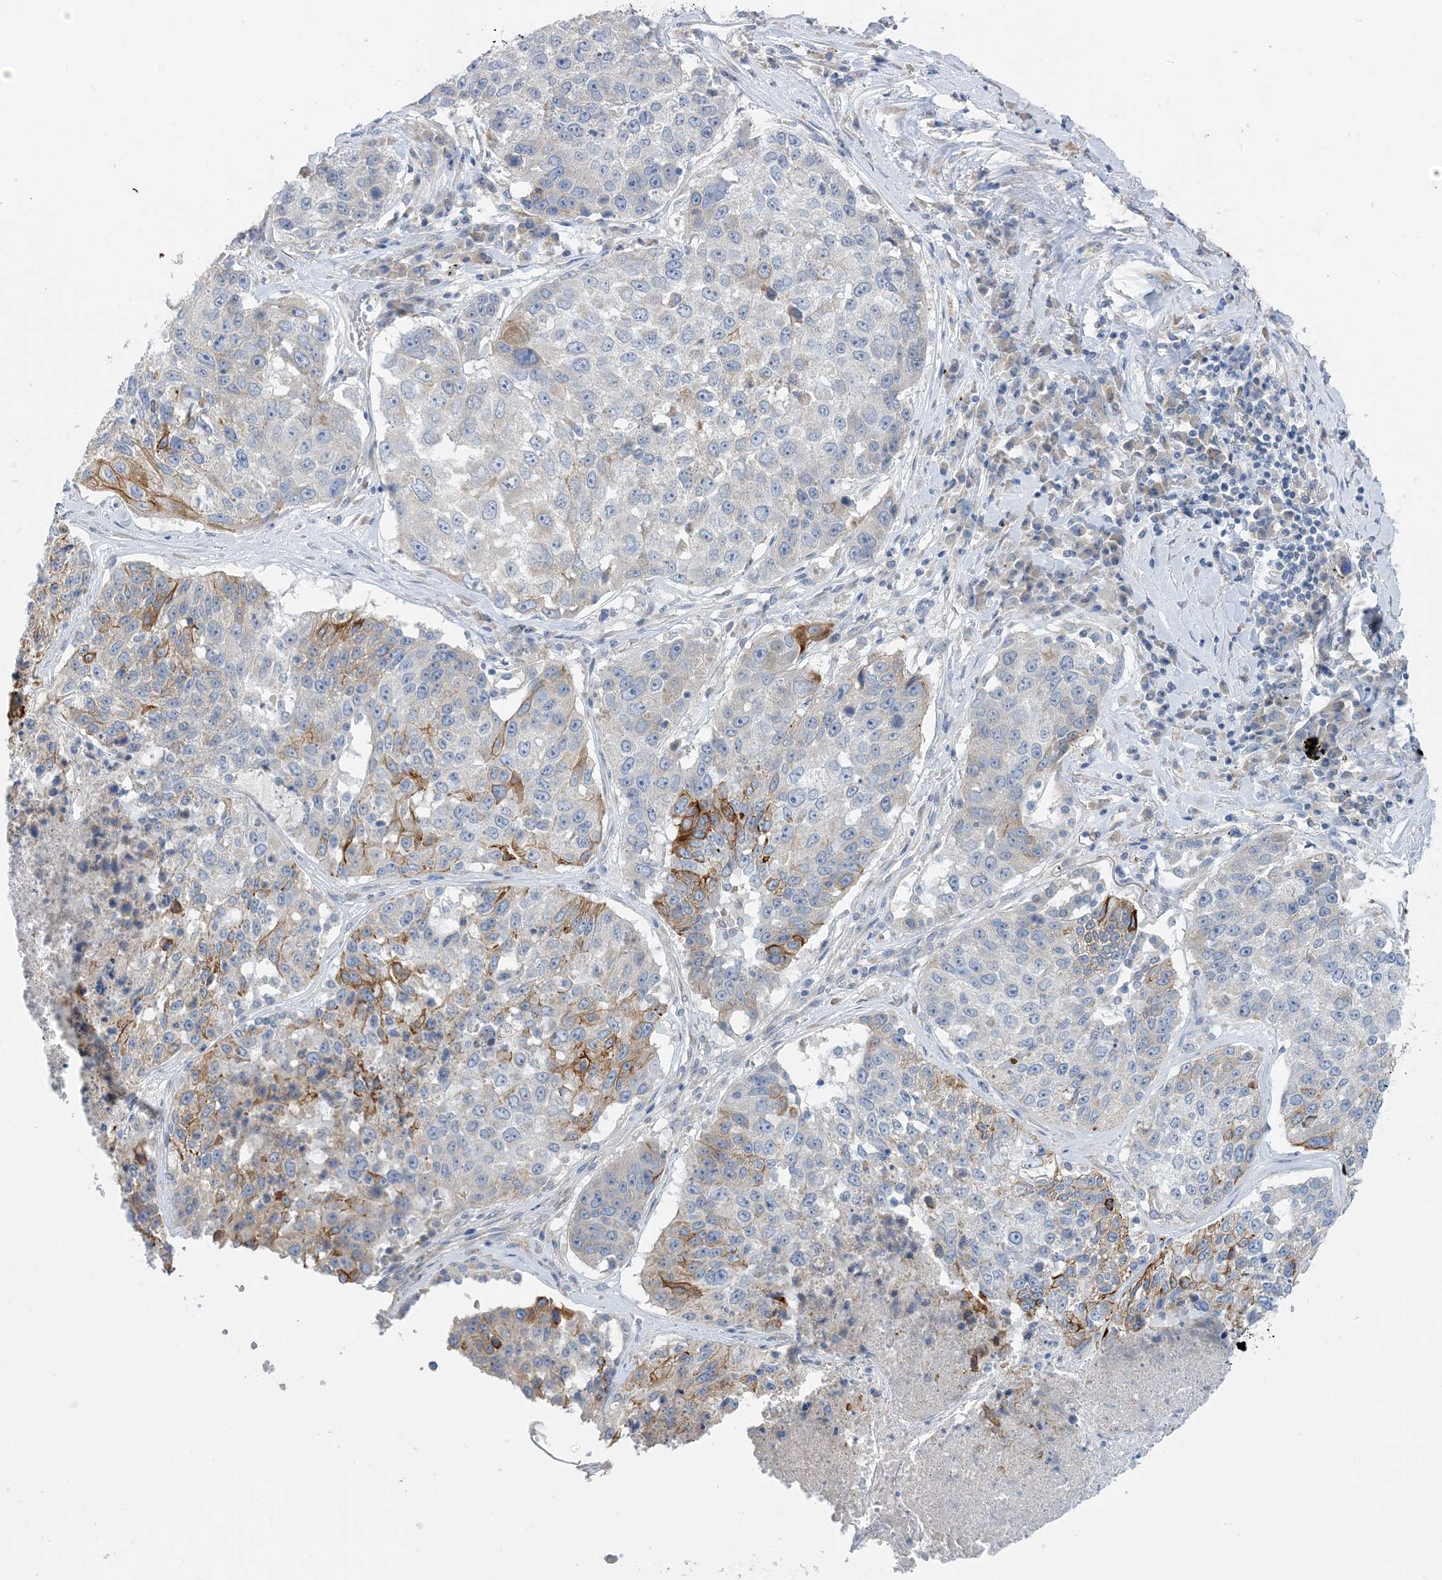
{"staining": {"intensity": "moderate", "quantity": "<25%", "location": "cytoplasmic/membranous"}, "tissue": "lung cancer", "cell_type": "Tumor cells", "image_type": "cancer", "snomed": [{"axis": "morphology", "description": "Squamous cell carcinoma, NOS"}, {"axis": "topography", "description": "Lung"}], "caption": "Tumor cells demonstrate low levels of moderate cytoplasmic/membranous staining in about <25% of cells in human lung cancer (squamous cell carcinoma).", "gene": "ZCCHC18", "patient": {"sex": "male", "age": 61}}